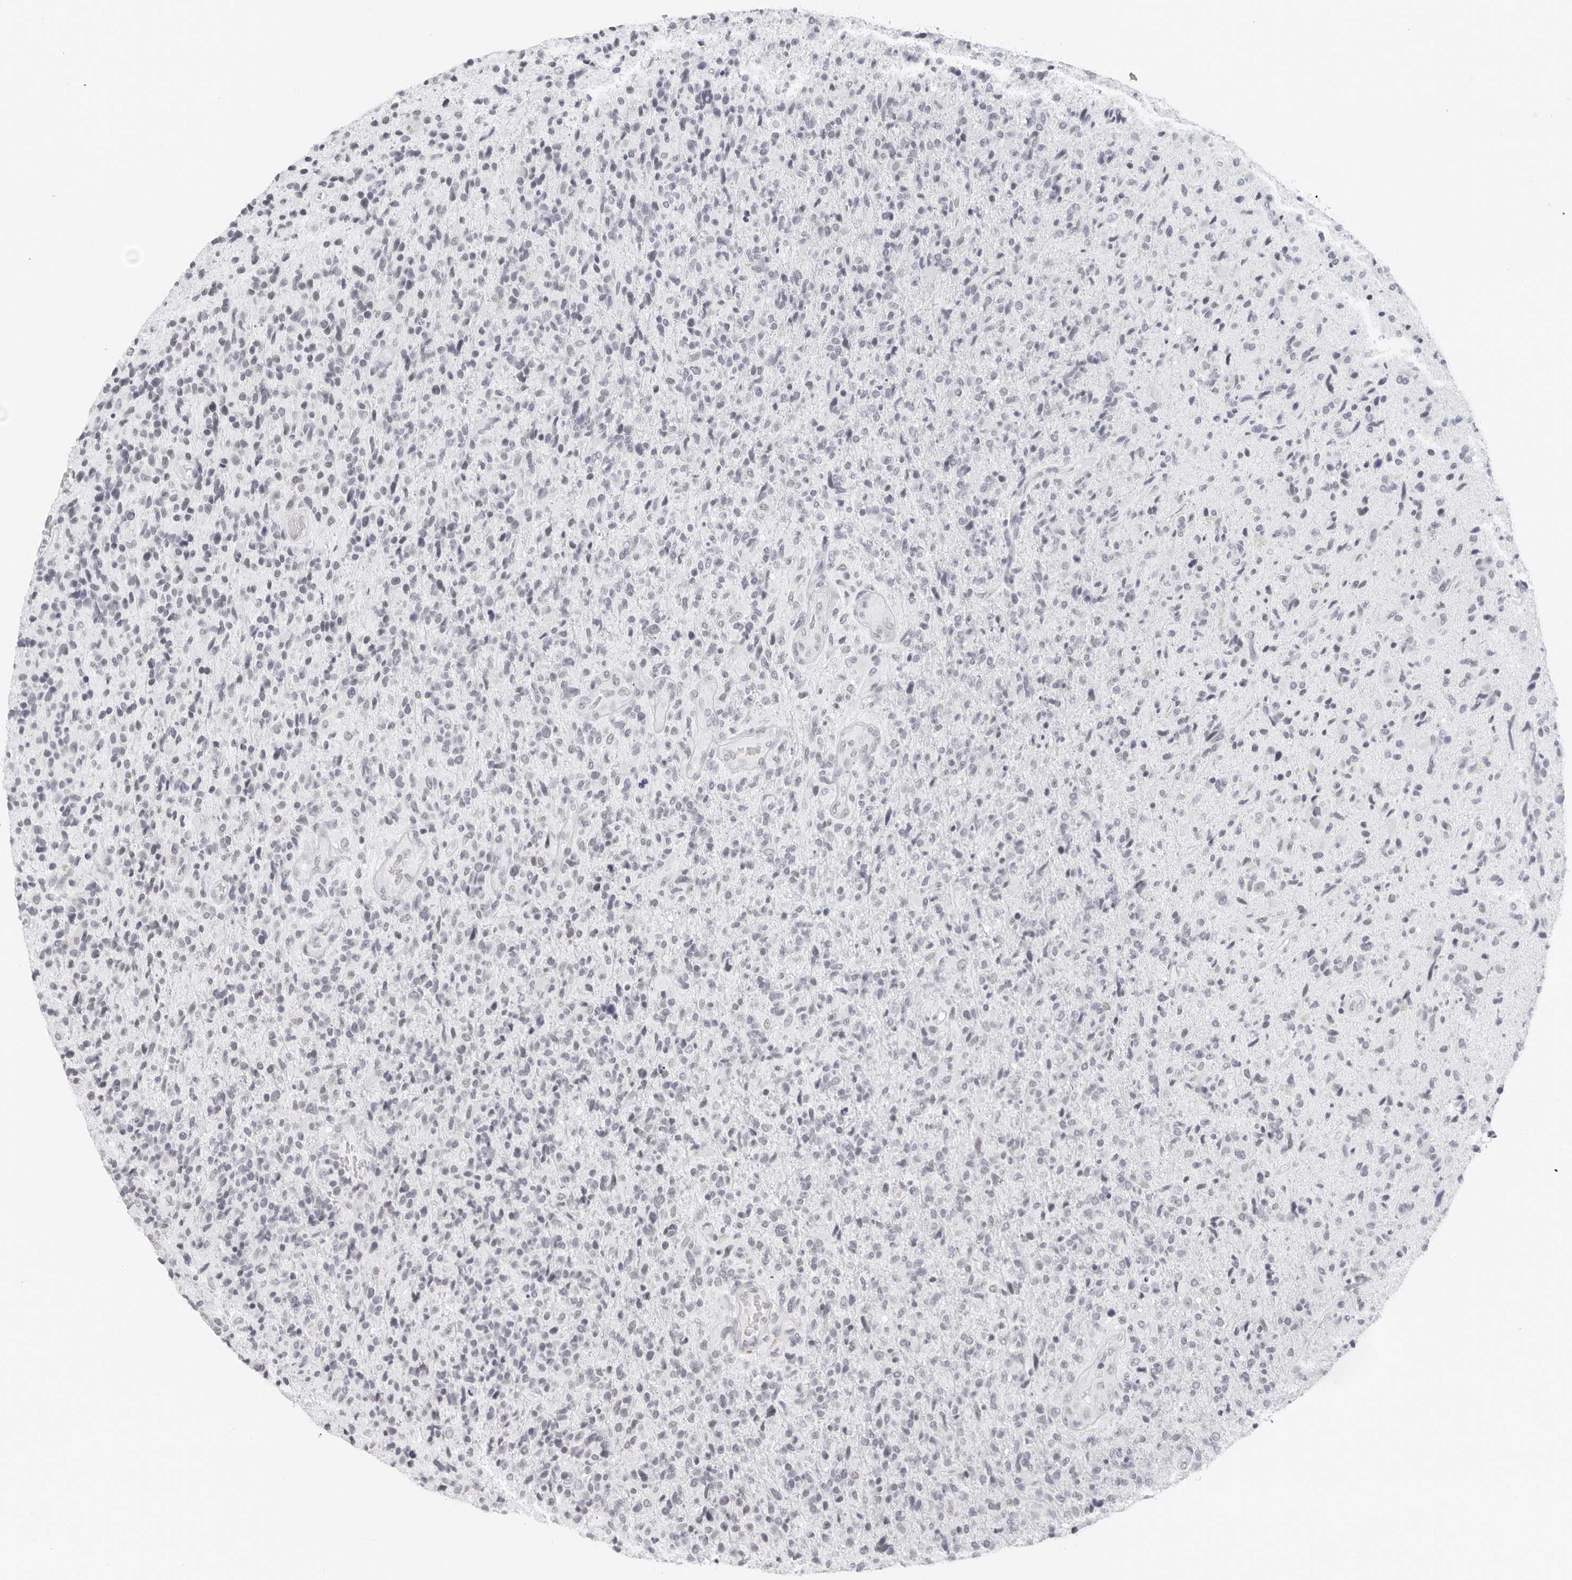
{"staining": {"intensity": "negative", "quantity": "none", "location": "none"}, "tissue": "glioma", "cell_type": "Tumor cells", "image_type": "cancer", "snomed": [{"axis": "morphology", "description": "Glioma, malignant, High grade"}, {"axis": "topography", "description": "Brain"}], "caption": "Immunohistochemical staining of glioma demonstrates no significant expression in tumor cells.", "gene": "FLG2", "patient": {"sex": "male", "age": 72}}